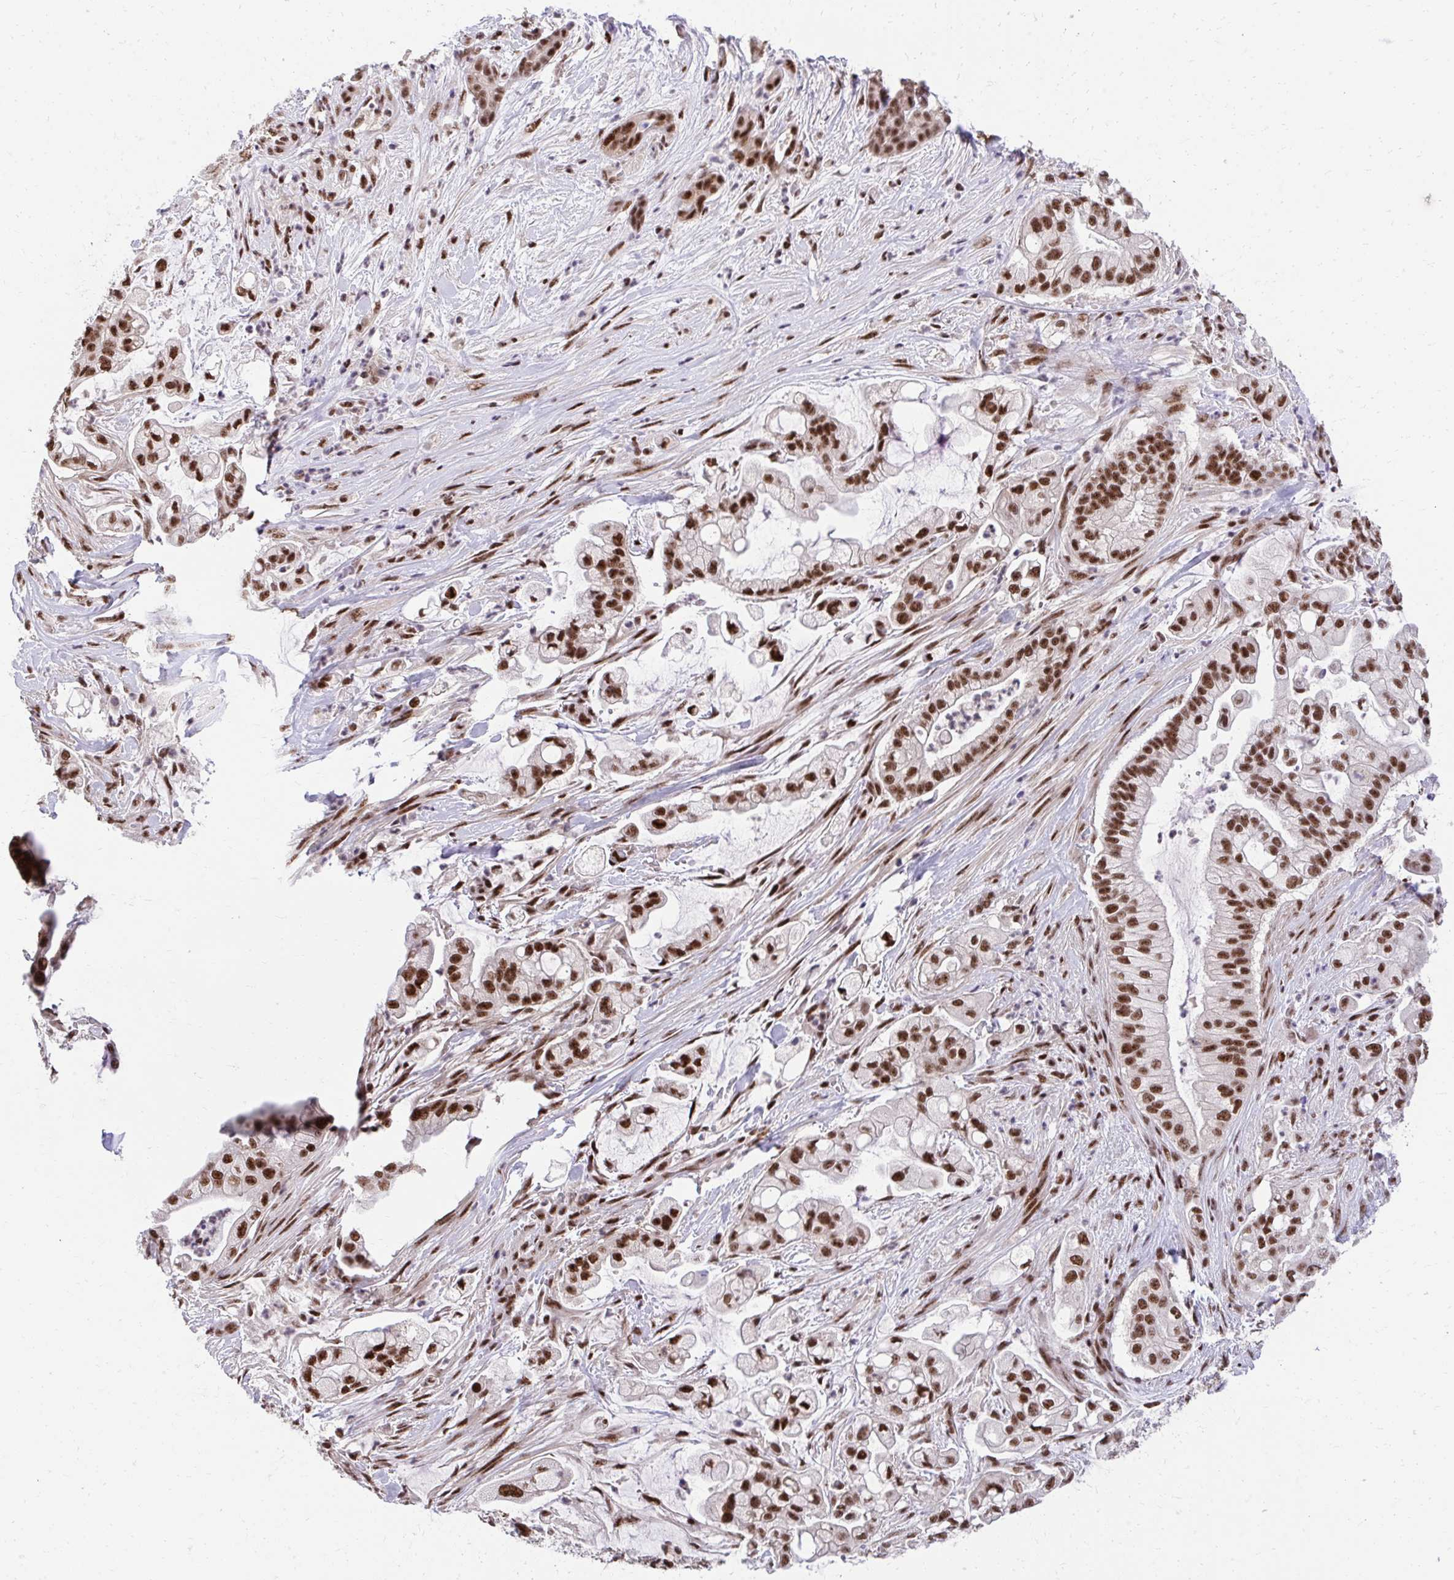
{"staining": {"intensity": "moderate", "quantity": ">75%", "location": "nuclear"}, "tissue": "pancreatic cancer", "cell_type": "Tumor cells", "image_type": "cancer", "snomed": [{"axis": "morphology", "description": "Adenocarcinoma, NOS"}, {"axis": "topography", "description": "Pancreas"}], "caption": "Immunohistochemical staining of pancreatic adenocarcinoma displays medium levels of moderate nuclear positivity in approximately >75% of tumor cells. (DAB (3,3'-diaminobenzidine) IHC, brown staining for protein, blue staining for nuclei).", "gene": "SYNE4", "patient": {"sex": "female", "age": 69}}